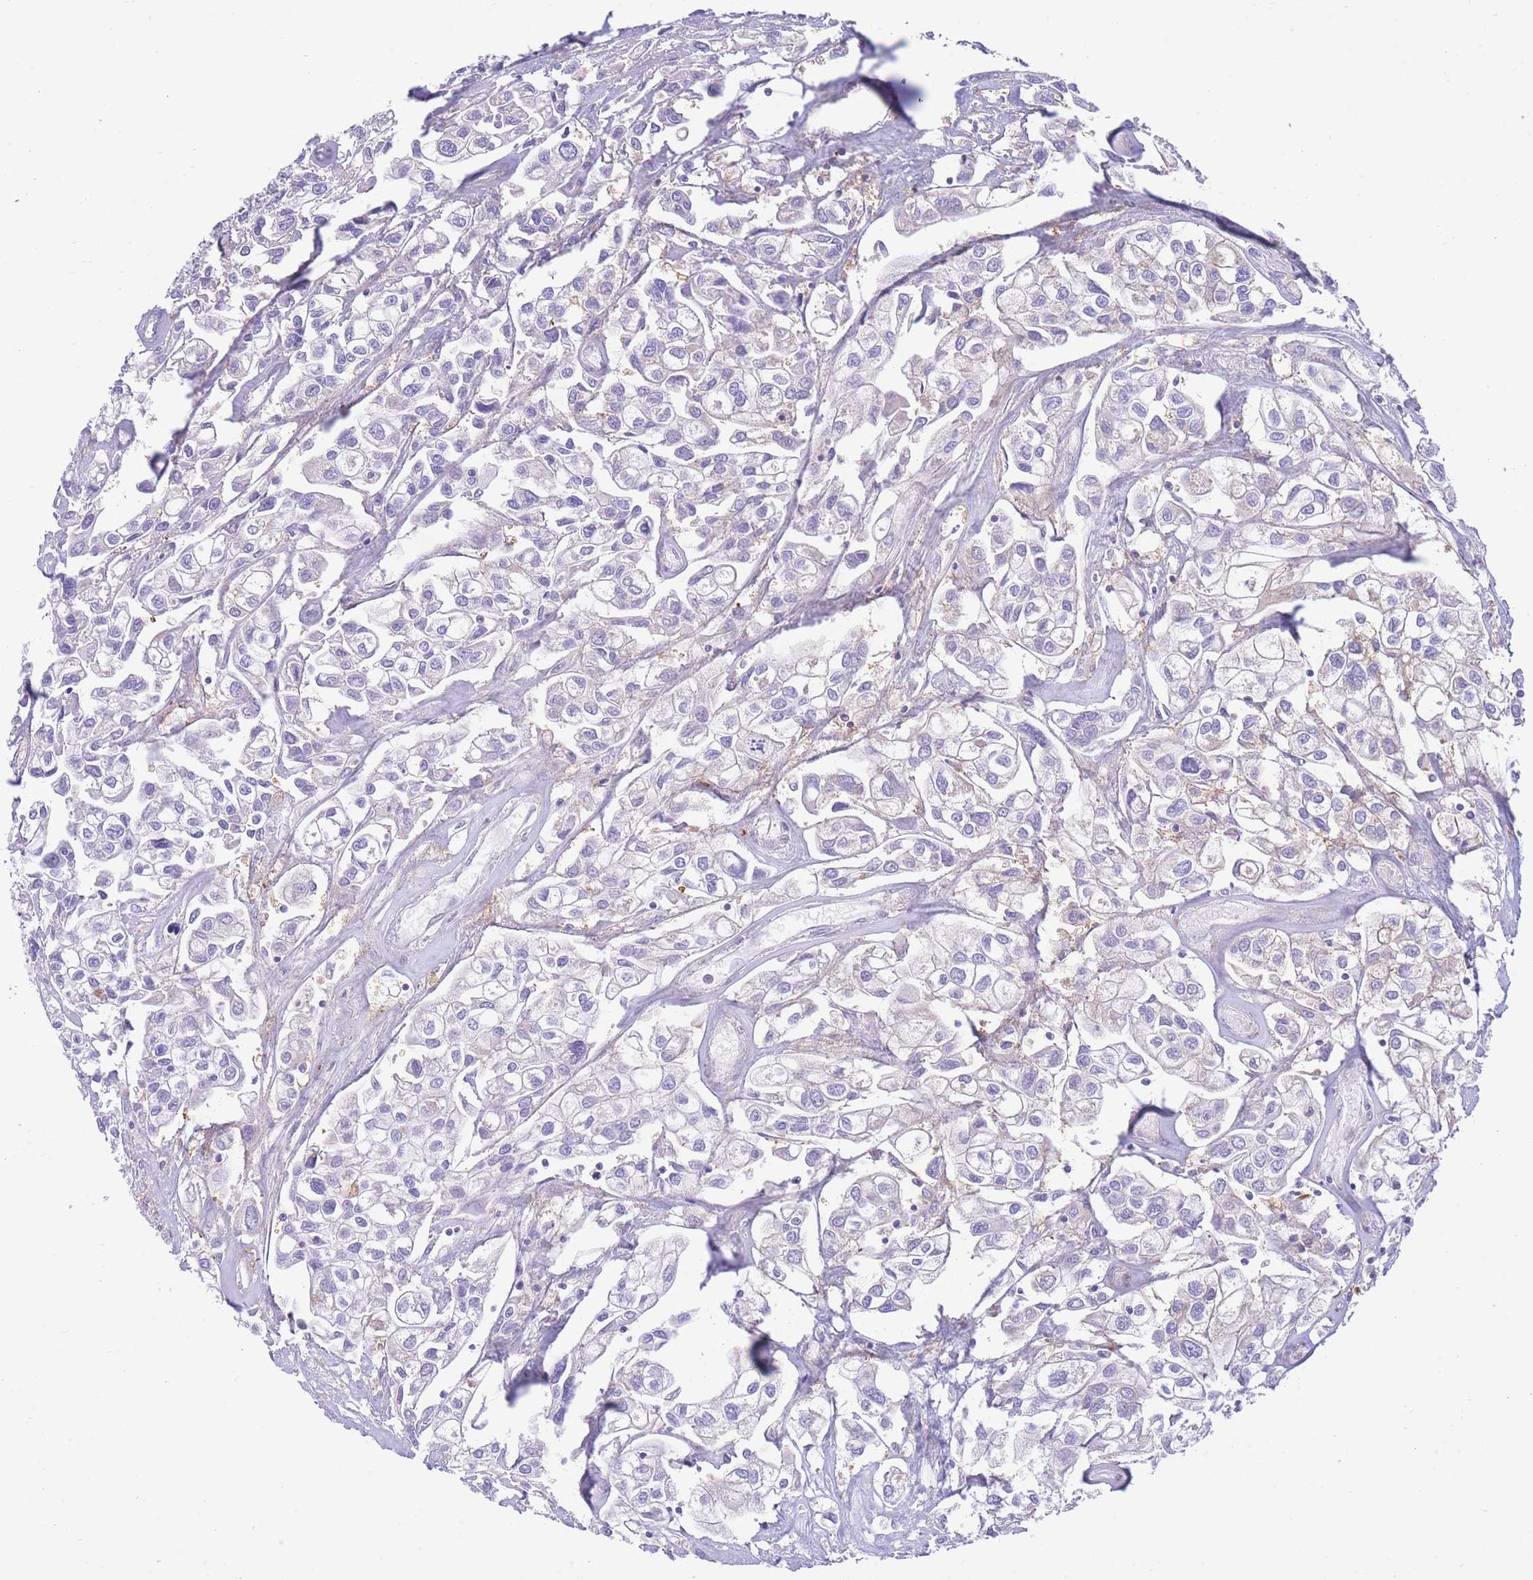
{"staining": {"intensity": "negative", "quantity": "none", "location": "none"}, "tissue": "urothelial cancer", "cell_type": "Tumor cells", "image_type": "cancer", "snomed": [{"axis": "morphology", "description": "Urothelial carcinoma, High grade"}, {"axis": "topography", "description": "Urinary bladder"}], "caption": "The micrograph displays no significant positivity in tumor cells of urothelial cancer.", "gene": "NAMPT", "patient": {"sex": "male", "age": 67}}